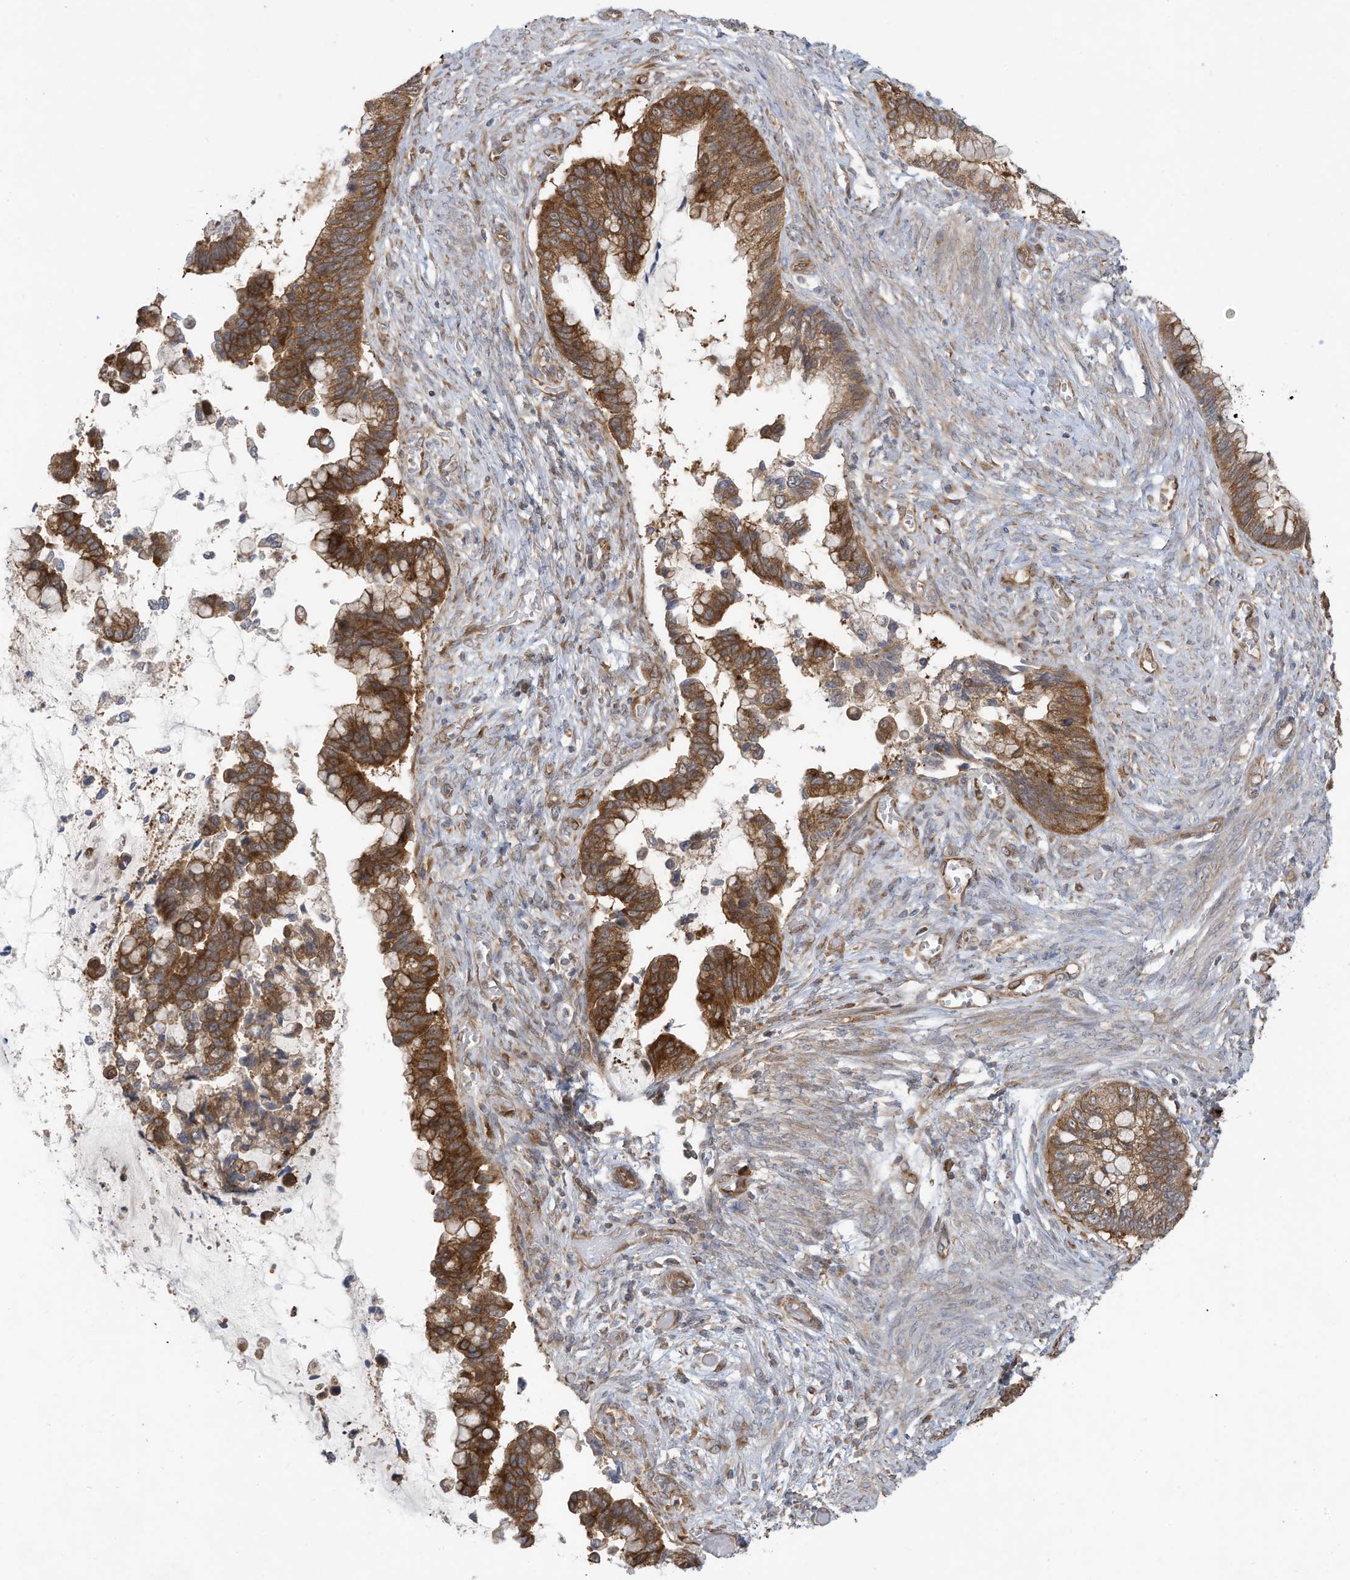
{"staining": {"intensity": "strong", "quantity": ">75%", "location": "cytoplasmic/membranous"}, "tissue": "cervical cancer", "cell_type": "Tumor cells", "image_type": "cancer", "snomed": [{"axis": "morphology", "description": "Adenocarcinoma, NOS"}, {"axis": "topography", "description": "Cervix"}], "caption": "A high-resolution image shows immunohistochemistry staining of cervical adenocarcinoma, which reveals strong cytoplasmic/membranous positivity in about >75% of tumor cells. (DAB (3,3'-diaminobenzidine) IHC with brightfield microscopy, high magnification).", "gene": "USE1", "patient": {"sex": "female", "age": 44}}